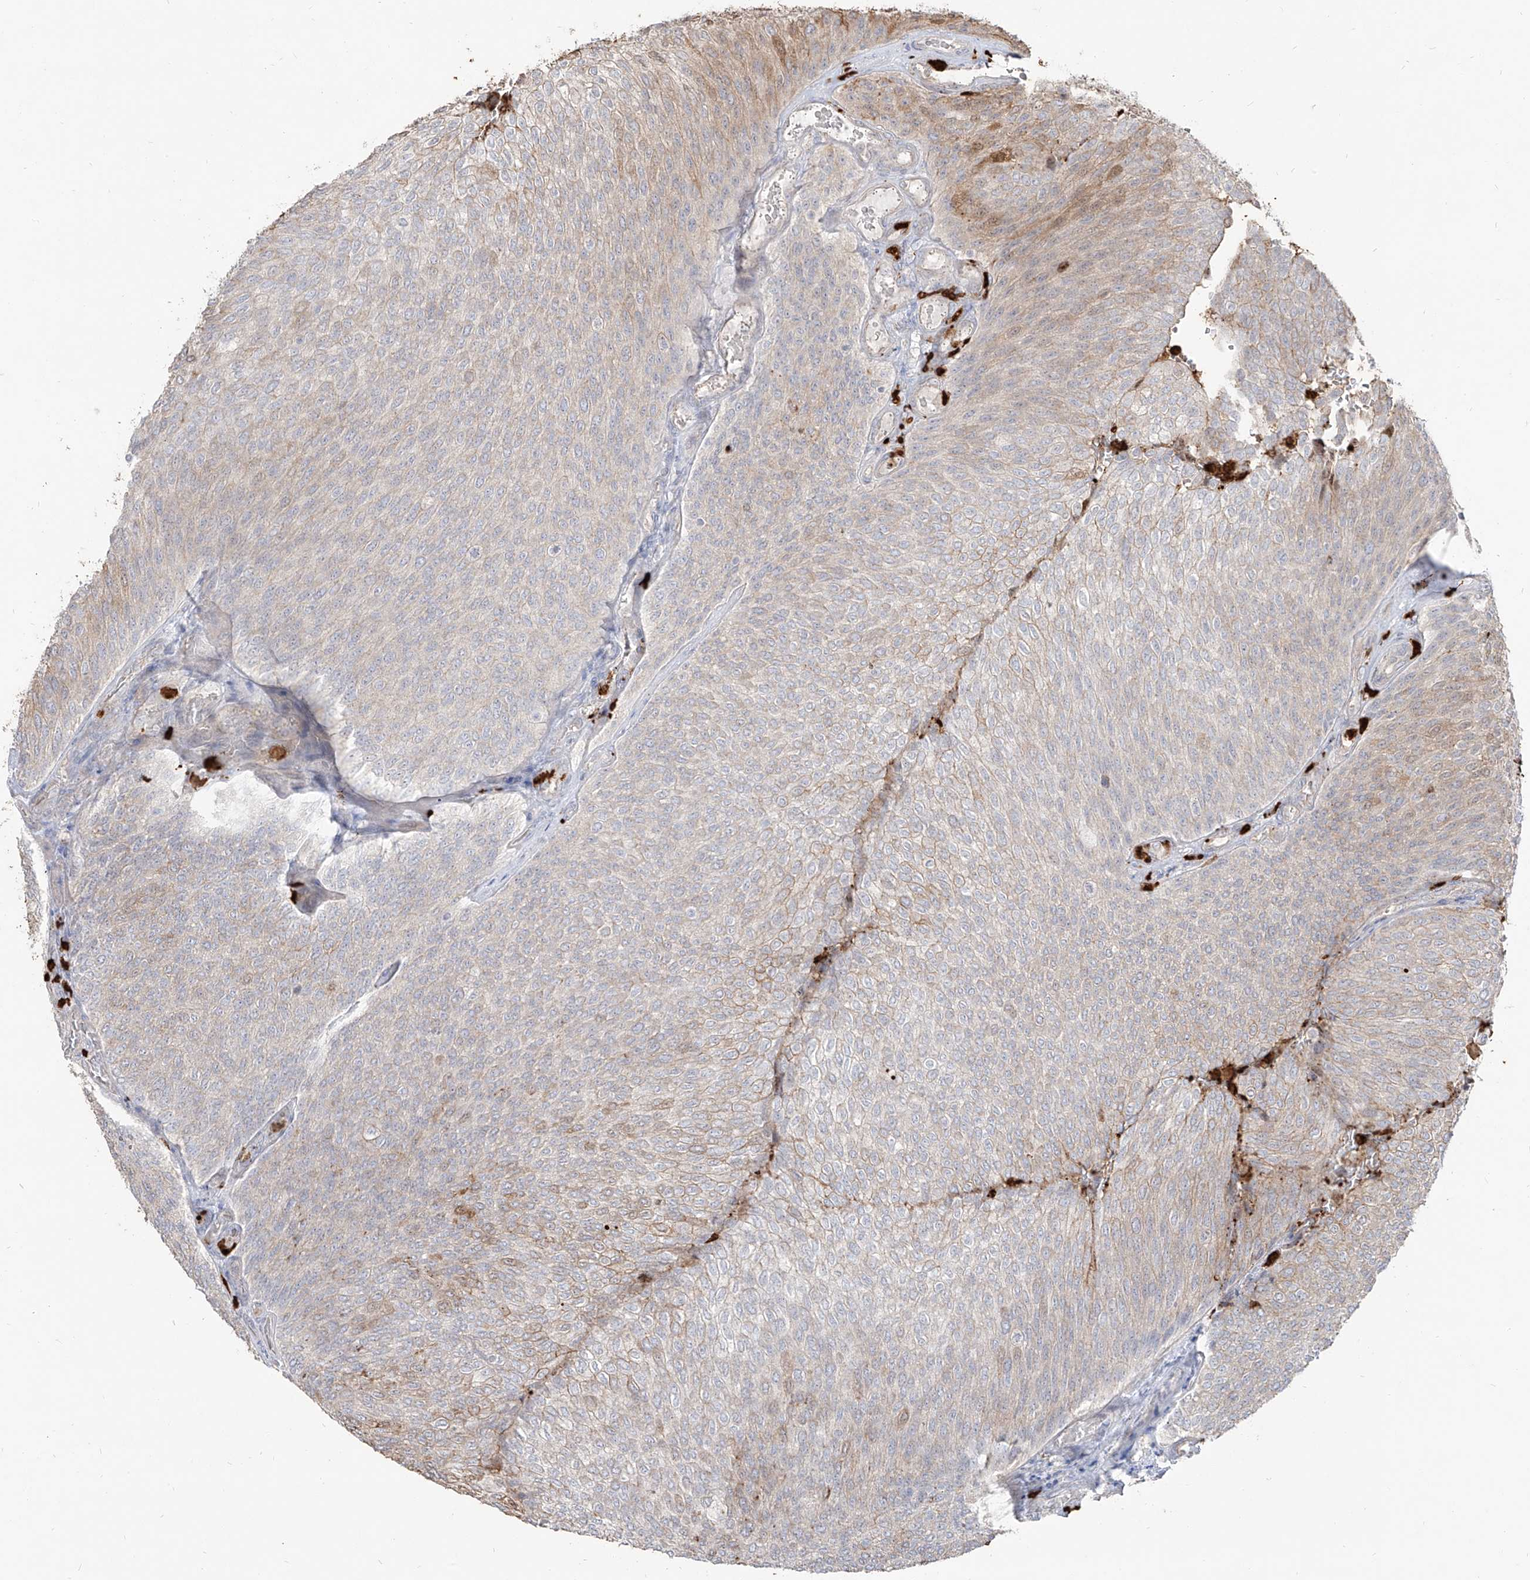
{"staining": {"intensity": "moderate", "quantity": "<25%", "location": "cytoplasmic/membranous"}, "tissue": "urothelial cancer", "cell_type": "Tumor cells", "image_type": "cancer", "snomed": [{"axis": "morphology", "description": "Urothelial carcinoma, Low grade"}, {"axis": "topography", "description": "Urinary bladder"}], "caption": "Urothelial cancer tissue exhibits moderate cytoplasmic/membranous positivity in approximately <25% of tumor cells (Brightfield microscopy of DAB IHC at high magnification).", "gene": "ZNF227", "patient": {"sex": "female", "age": 79}}